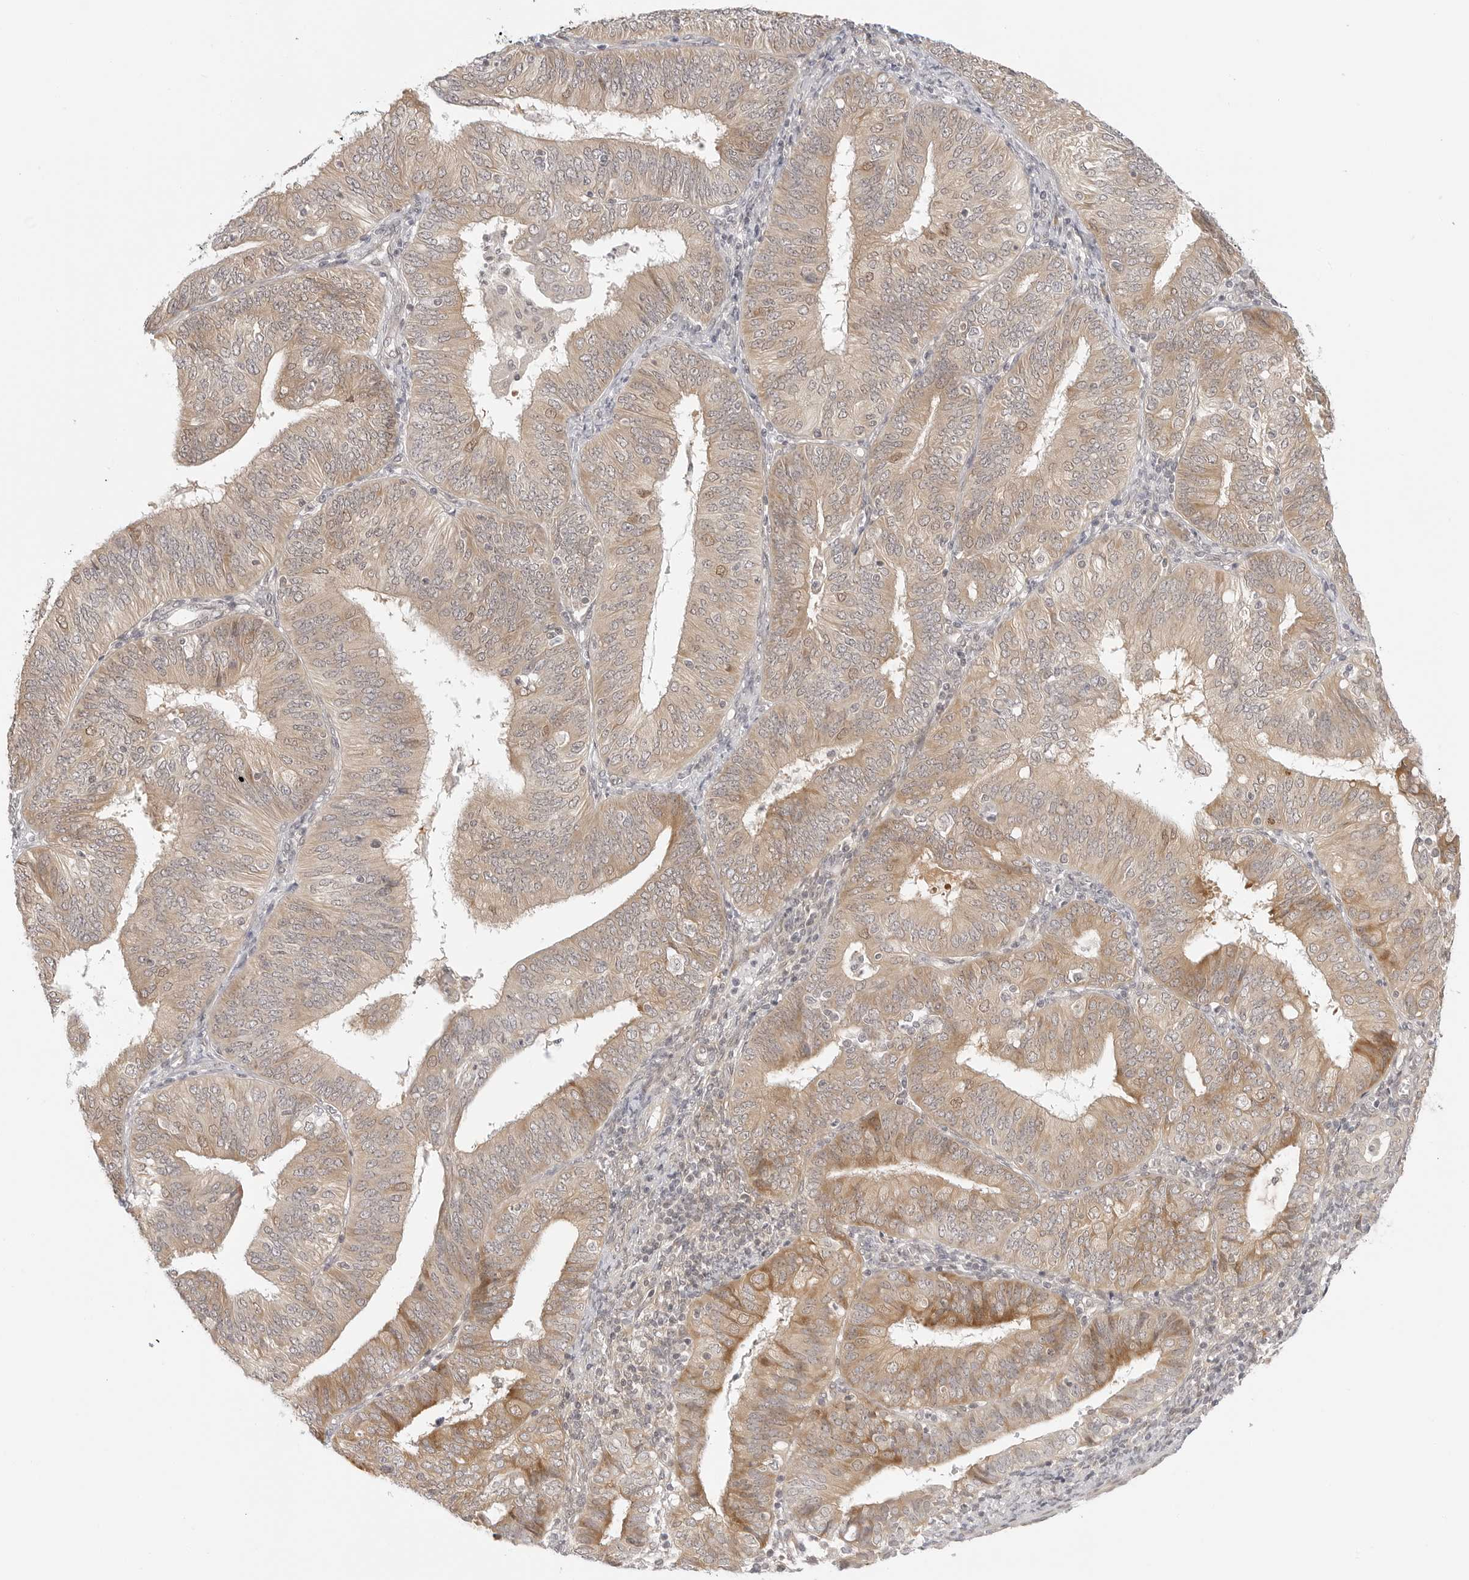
{"staining": {"intensity": "moderate", "quantity": "25%-75%", "location": "cytoplasmic/membranous"}, "tissue": "endometrial cancer", "cell_type": "Tumor cells", "image_type": "cancer", "snomed": [{"axis": "morphology", "description": "Adenocarcinoma, NOS"}, {"axis": "topography", "description": "Endometrium"}], "caption": "A high-resolution image shows immunohistochemistry (IHC) staining of endometrial adenocarcinoma, which exhibits moderate cytoplasmic/membranous staining in about 25%-75% of tumor cells.", "gene": "TCP1", "patient": {"sex": "female", "age": 58}}